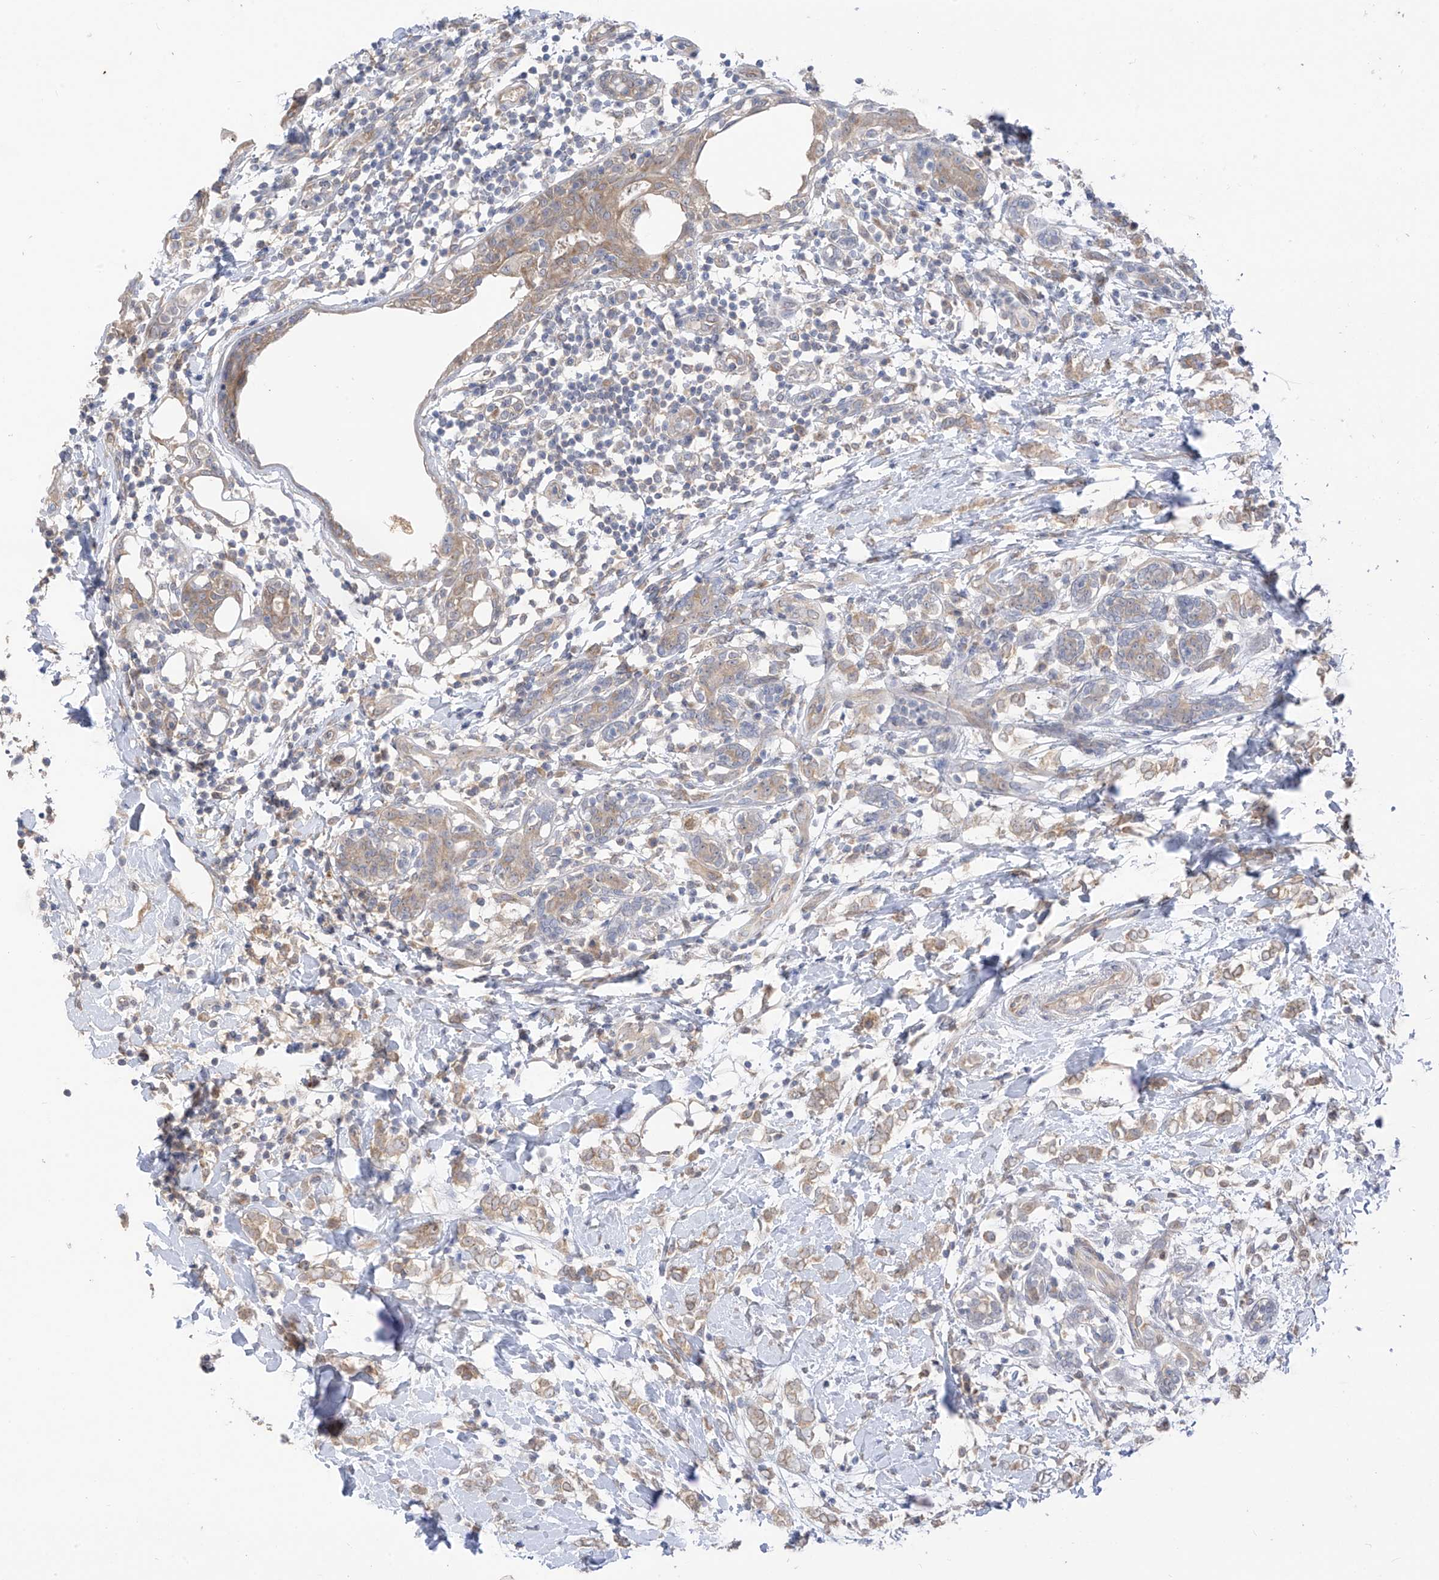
{"staining": {"intensity": "weak", "quantity": ">75%", "location": "cytoplasmic/membranous"}, "tissue": "breast cancer", "cell_type": "Tumor cells", "image_type": "cancer", "snomed": [{"axis": "morphology", "description": "Normal tissue, NOS"}, {"axis": "morphology", "description": "Lobular carcinoma"}, {"axis": "topography", "description": "Breast"}], "caption": "Breast cancer stained for a protein demonstrates weak cytoplasmic/membranous positivity in tumor cells.", "gene": "NALCN", "patient": {"sex": "female", "age": 47}}